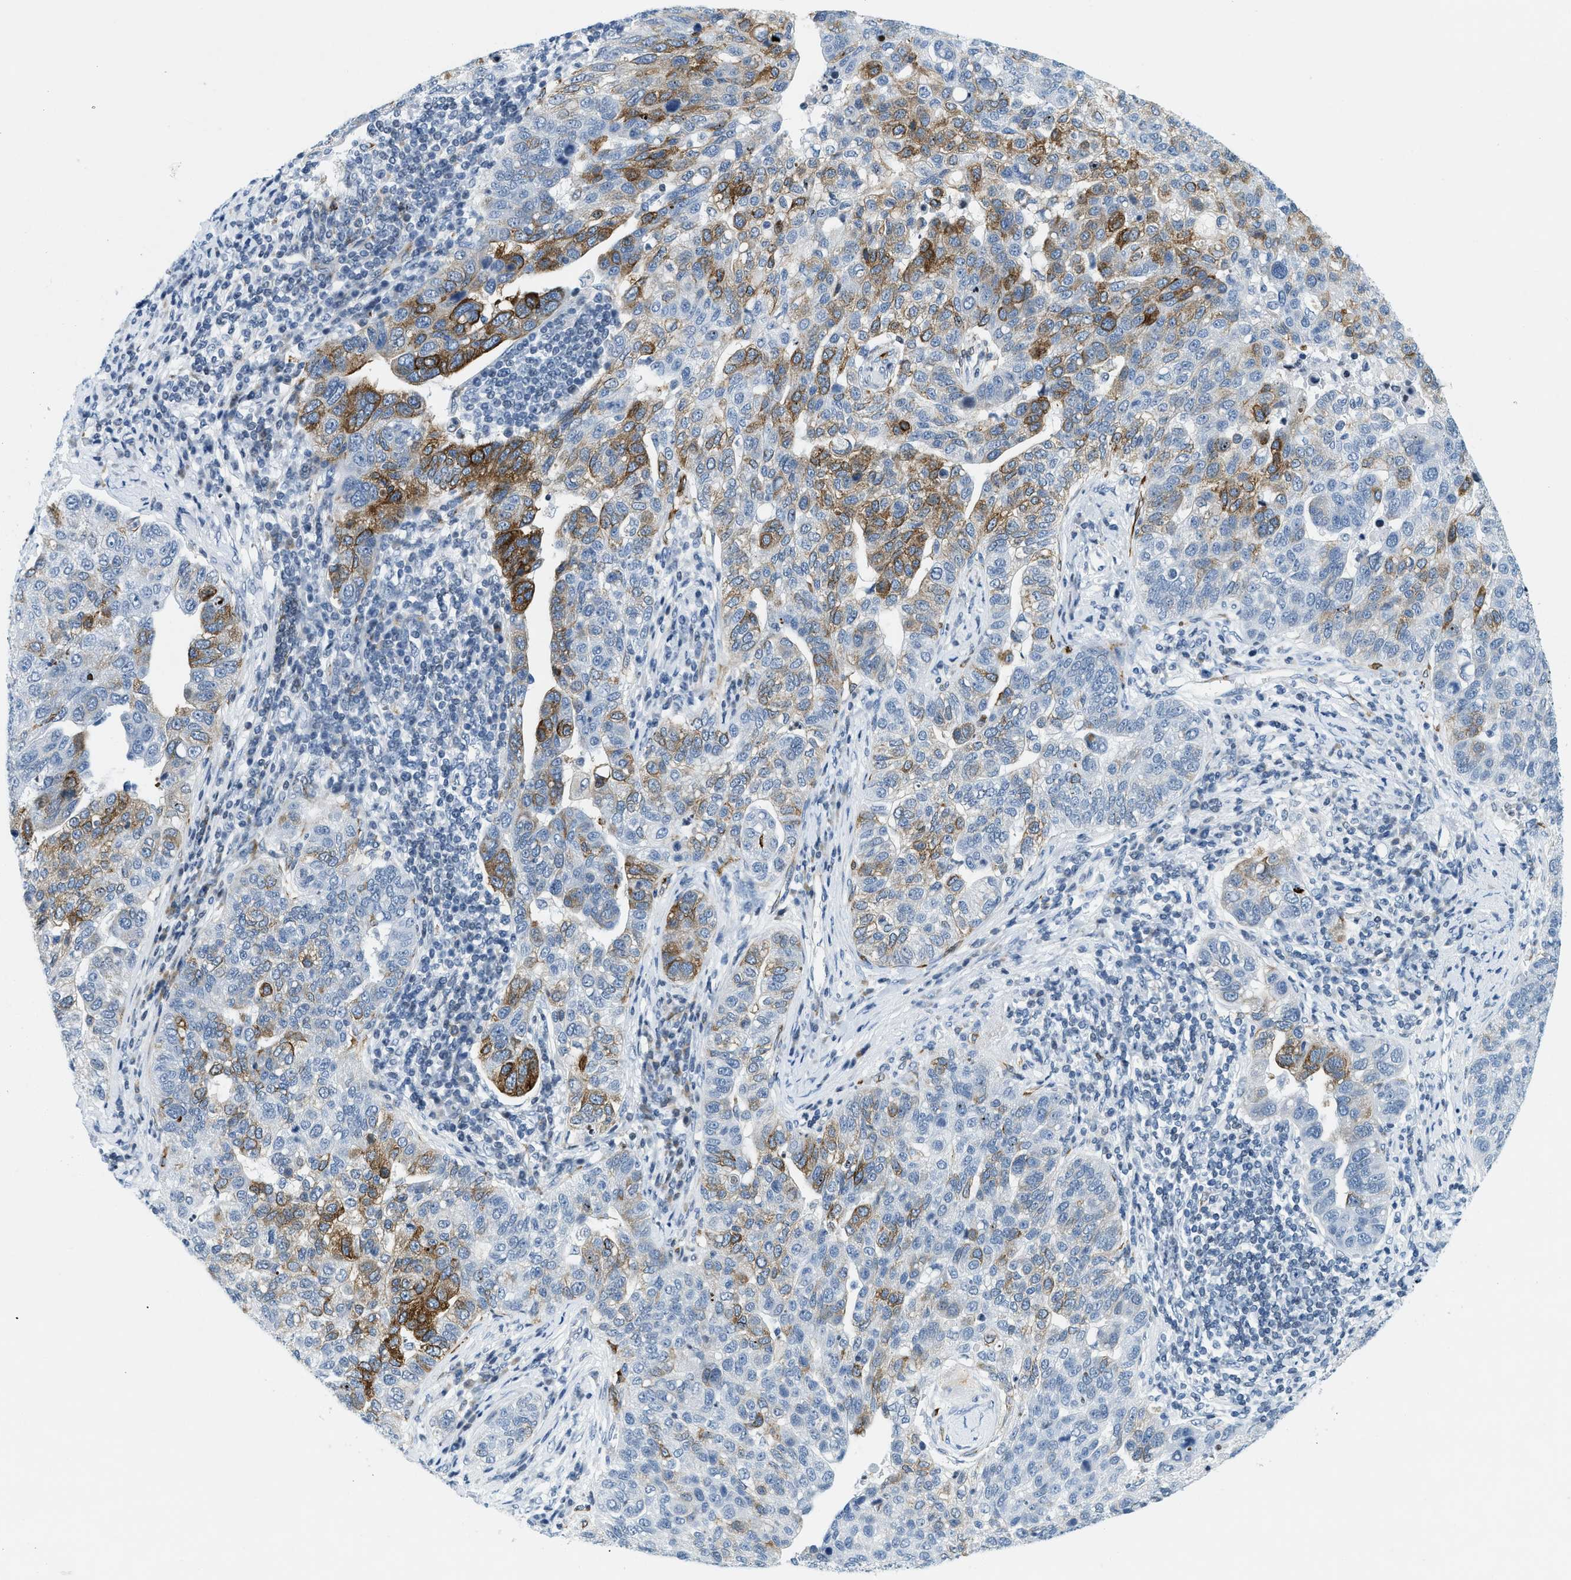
{"staining": {"intensity": "strong", "quantity": "25%-75%", "location": "cytoplasmic/membranous"}, "tissue": "pancreatic cancer", "cell_type": "Tumor cells", "image_type": "cancer", "snomed": [{"axis": "morphology", "description": "Adenocarcinoma, NOS"}, {"axis": "topography", "description": "Pancreas"}], "caption": "A brown stain highlights strong cytoplasmic/membranous staining of a protein in pancreatic adenocarcinoma tumor cells.", "gene": "UVRAG", "patient": {"sex": "female", "age": 61}}